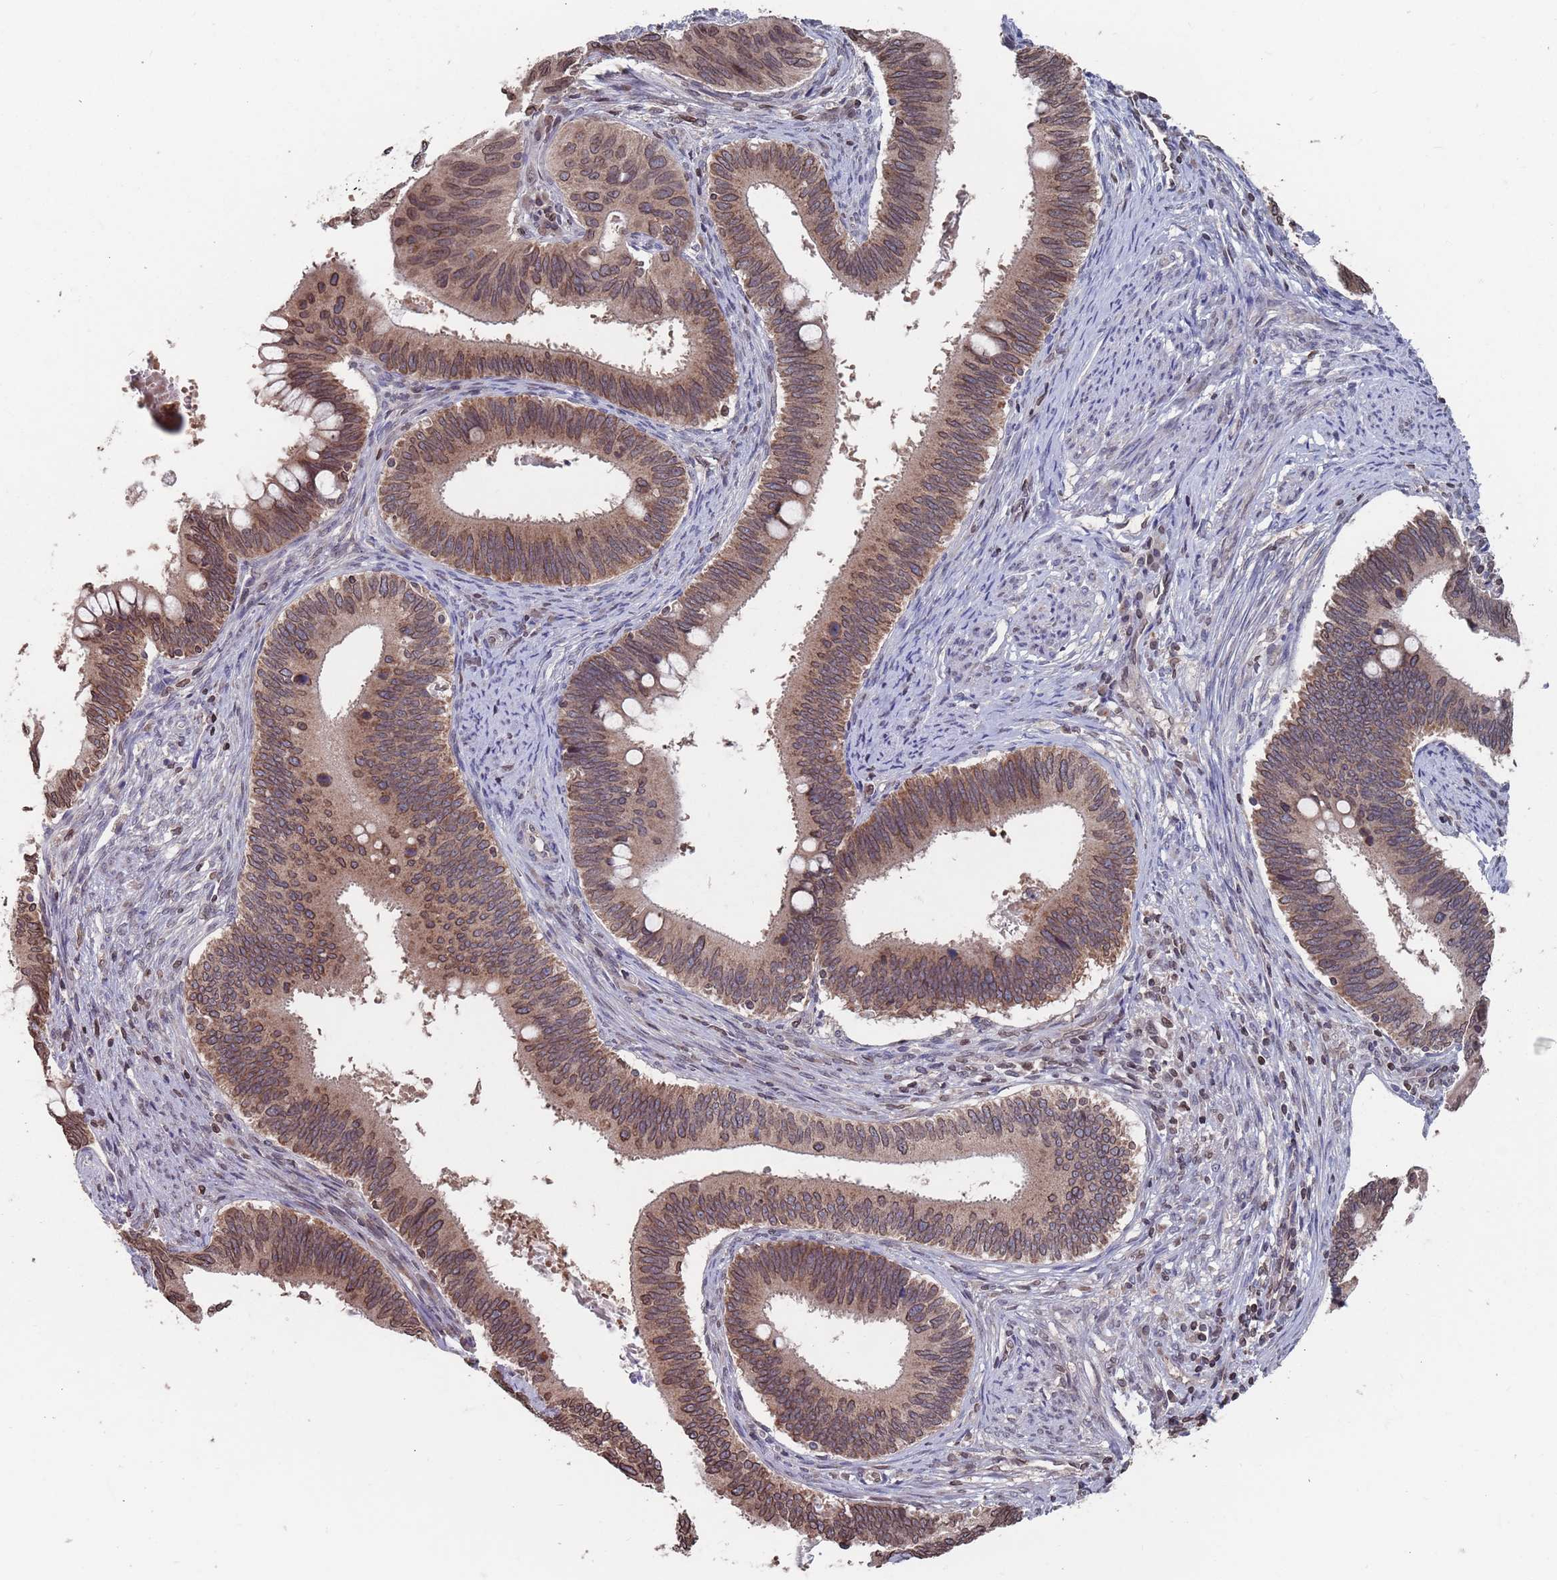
{"staining": {"intensity": "moderate", "quantity": ">75%", "location": "cytoplasmic/membranous,nuclear"}, "tissue": "cervical cancer", "cell_type": "Tumor cells", "image_type": "cancer", "snomed": [{"axis": "morphology", "description": "Adenocarcinoma, NOS"}, {"axis": "topography", "description": "Cervix"}], "caption": "Protein staining demonstrates moderate cytoplasmic/membranous and nuclear staining in approximately >75% of tumor cells in cervical cancer (adenocarcinoma).", "gene": "SDHAF3", "patient": {"sex": "female", "age": 42}}